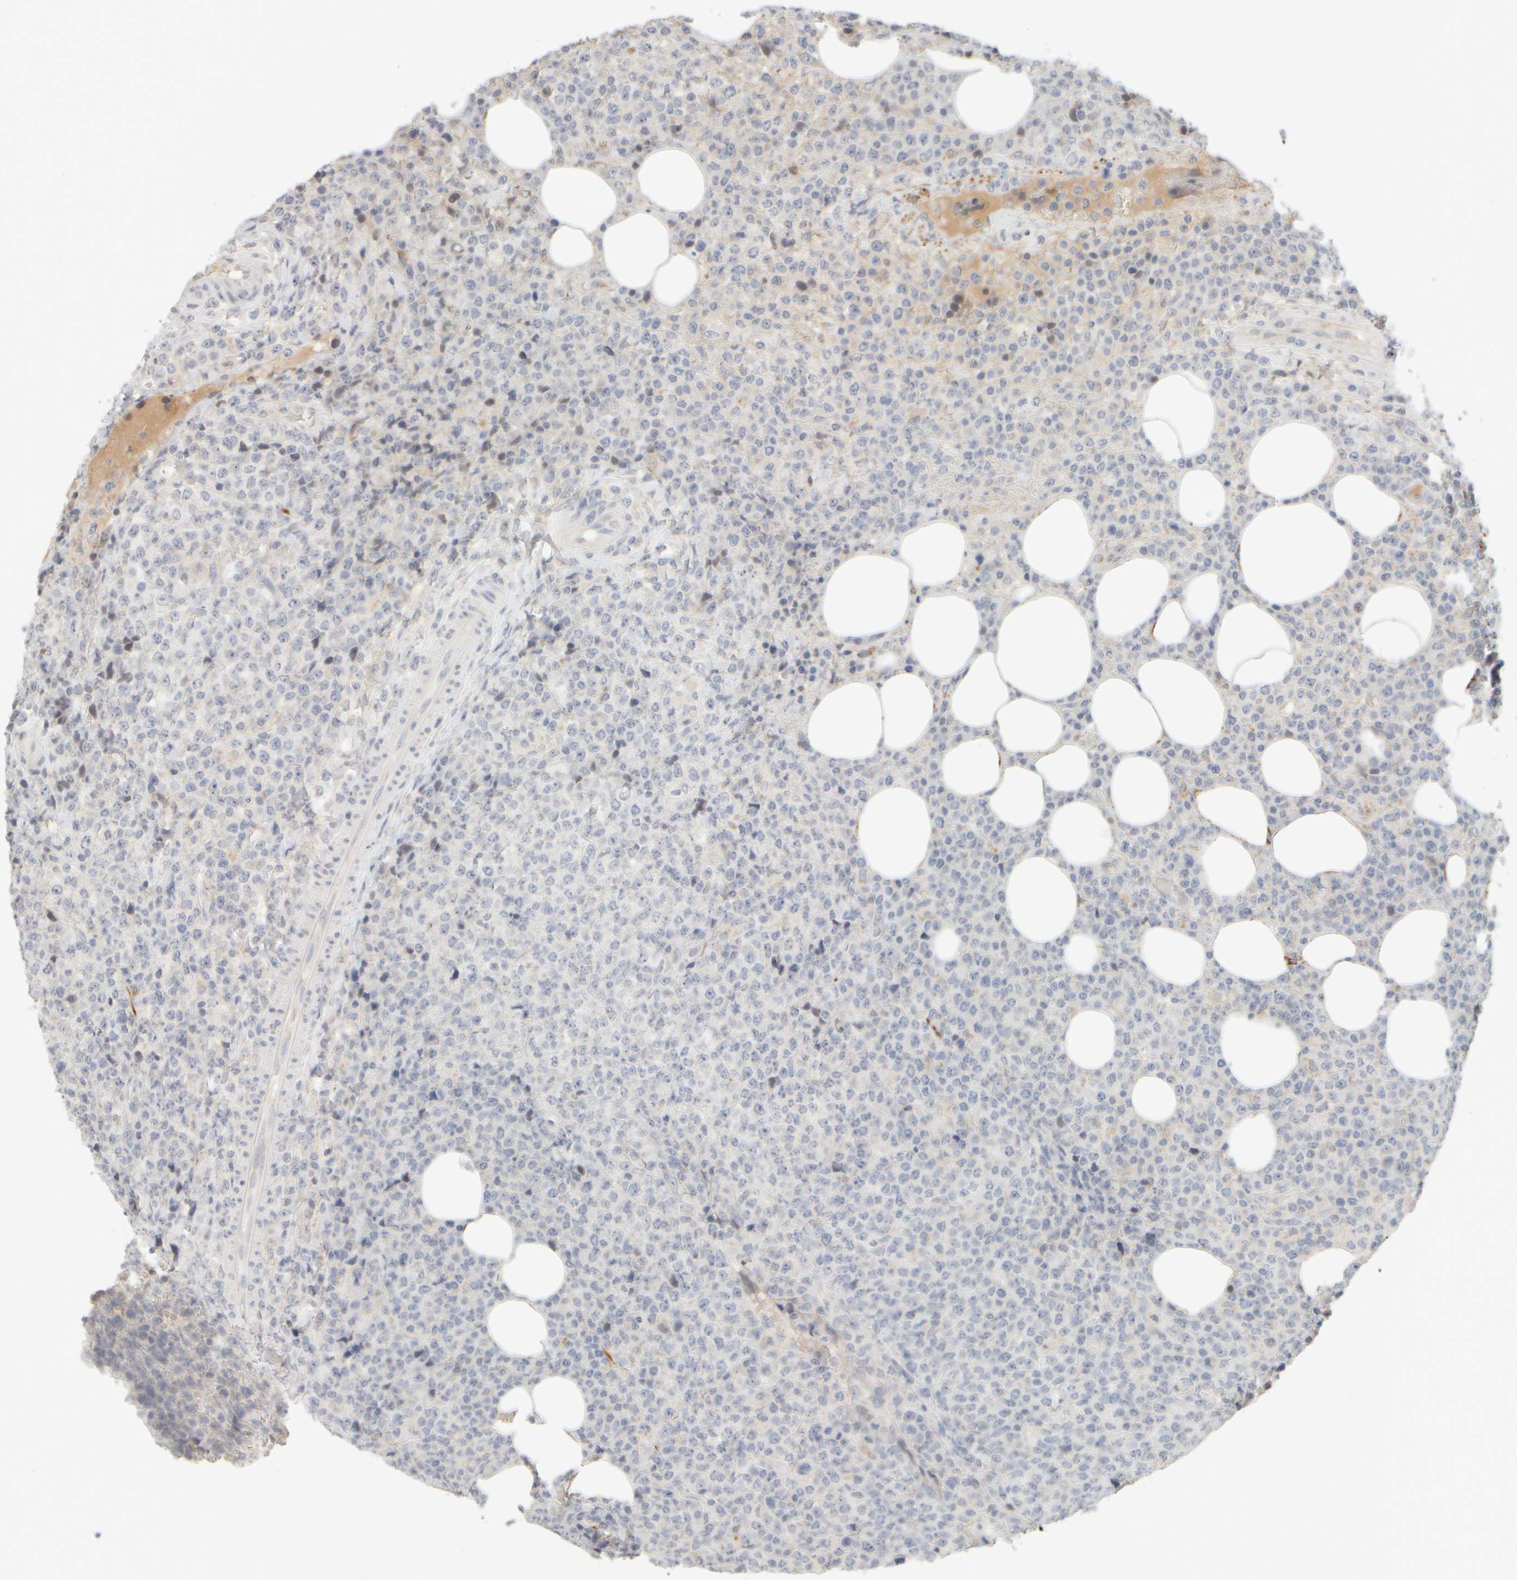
{"staining": {"intensity": "negative", "quantity": "none", "location": "none"}, "tissue": "lymphoma", "cell_type": "Tumor cells", "image_type": "cancer", "snomed": [{"axis": "morphology", "description": "Malignant lymphoma, non-Hodgkin's type, High grade"}, {"axis": "topography", "description": "Lymph node"}], "caption": "This is a image of immunohistochemistry (IHC) staining of malignant lymphoma, non-Hodgkin's type (high-grade), which shows no positivity in tumor cells.", "gene": "ZNF112", "patient": {"sex": "male", "age": 13}}